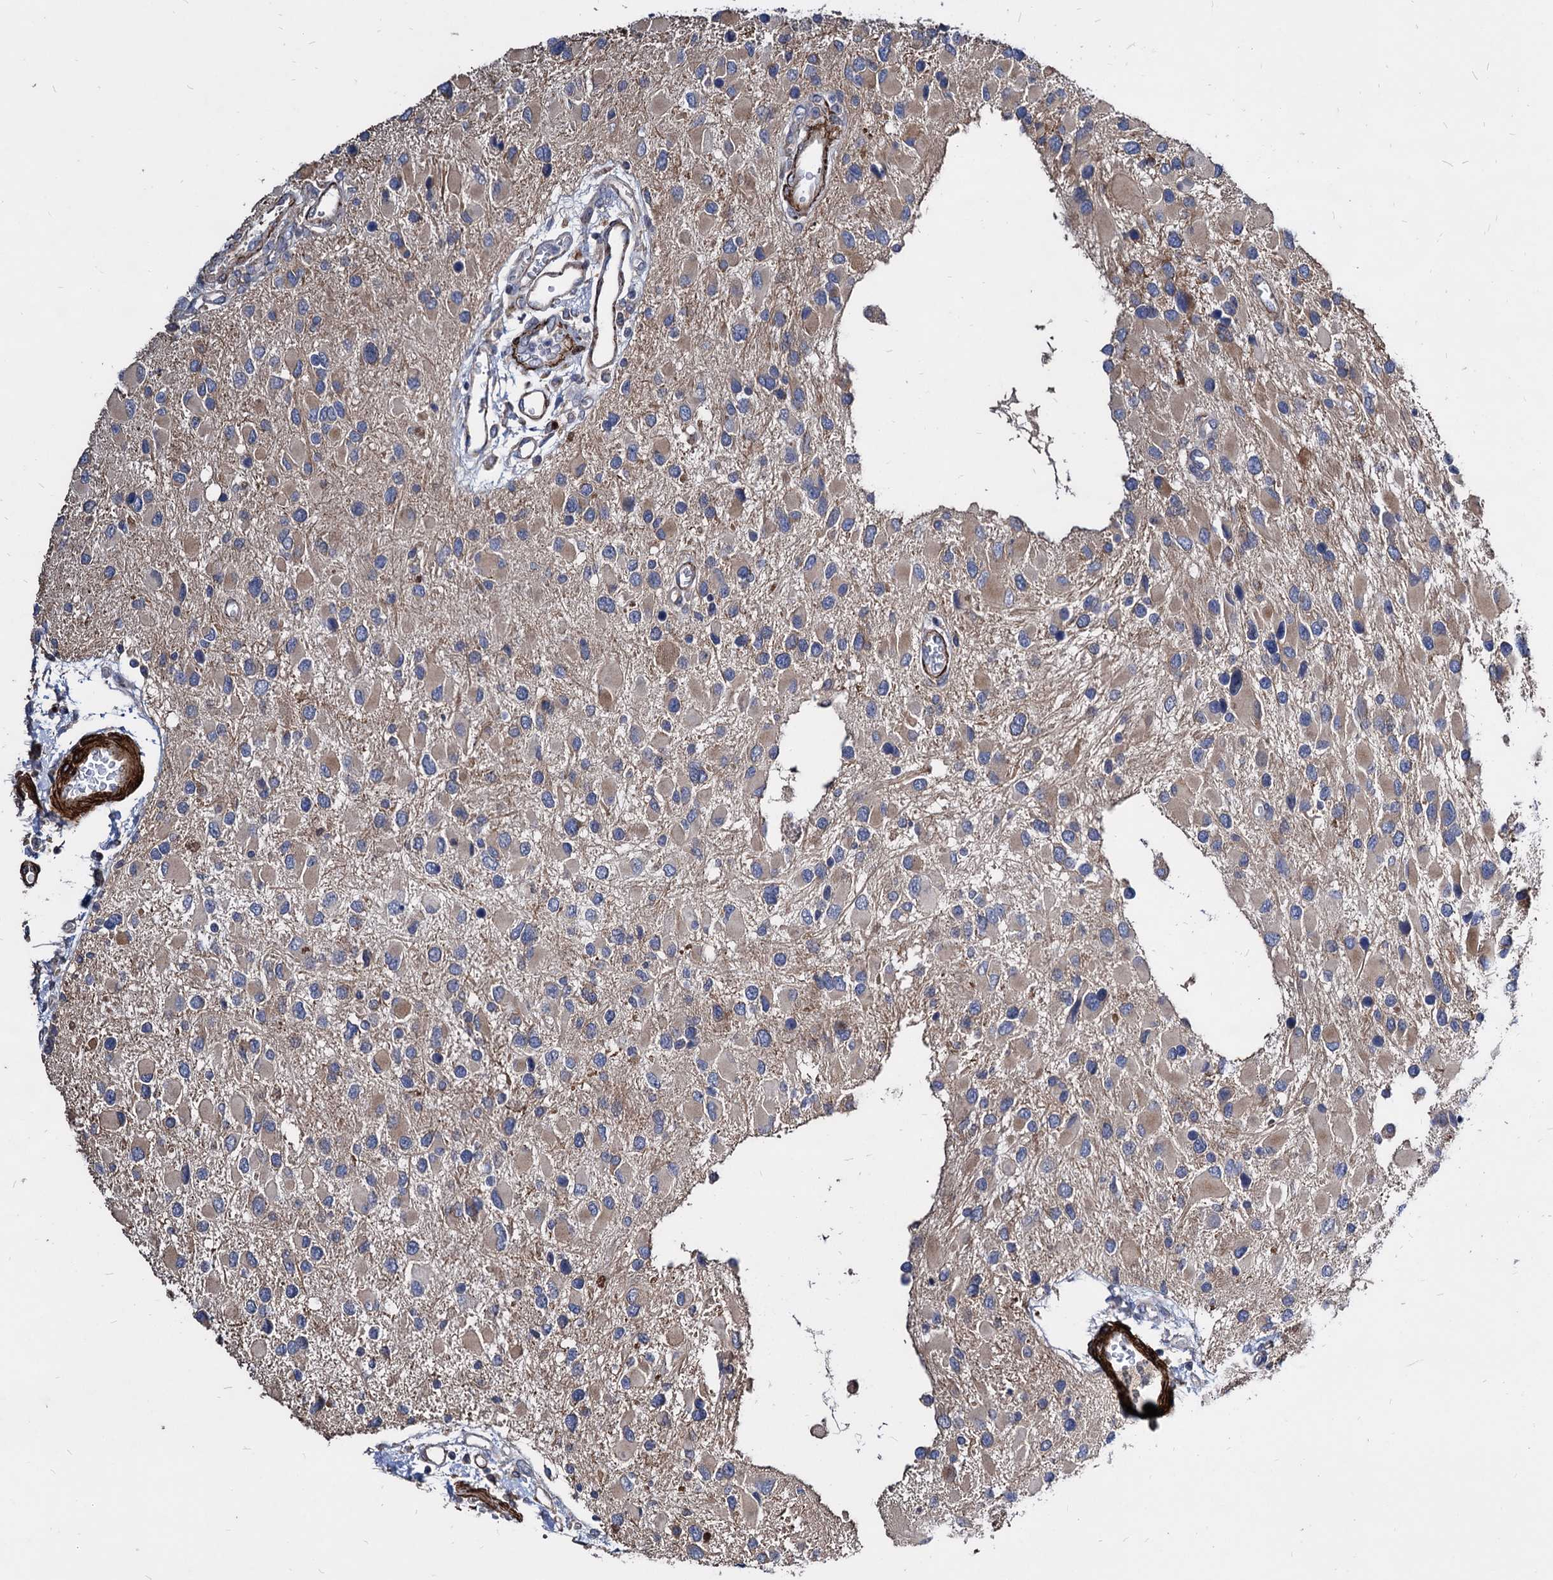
{"staining": {"intensity": "negative", "quantity": "none", "location": "none"}, "tissue": "glioma", "cell_type": "Tumor cells", "image_type": "cancer", "snomed": [{"axis": "morphology", "description": "Glioma, malignant, High grade"}, {"axis": "topography", "description": "Brain"}], "caption": "Immunohistochemistry histopathology image of human malignant glioma (high-grade) stained for a protein (brown), which displays no positivity in tumor cells.", "gene": "WDR11", "patient": {"sex": "male", "age": 53}}